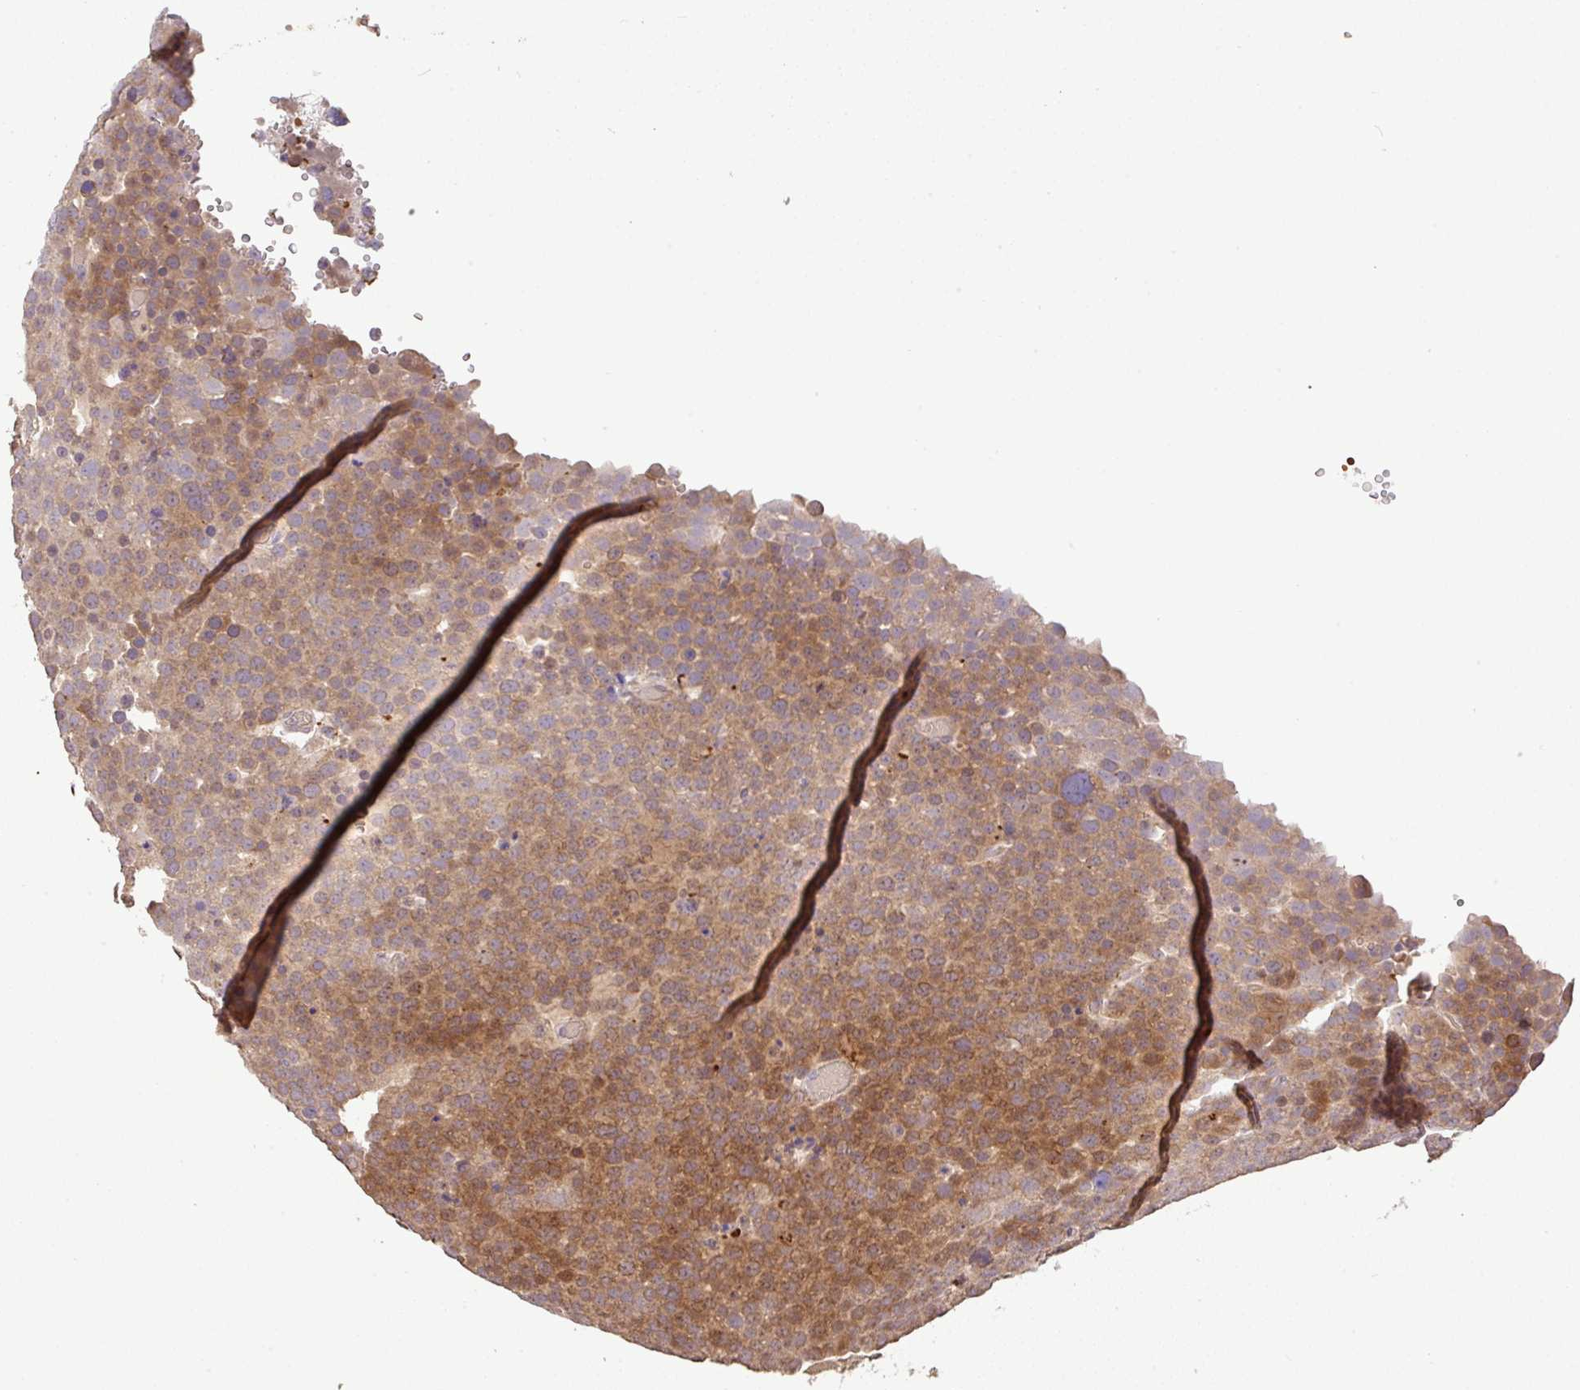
{"staining": {"intensity": "moderate", "quantity": ">75%", "location": "cytoplasmic/membranous"}, "tissue": "testis cancer", "cell_type": "Tumor cells", "image_type": "cancer", "snomed": [{"axis": "morphology", "description": "Seminoma, NOS"}, {"axis": "topography", "description": "Testis"}], "caption": "Tumor cells display moderate cytoplasmic/membranous positivity in approximately >75% of cells in testis cancer. The staining was performed using DAB, with brown indicating positive protein expression. Nuclei are stained blue with hematoxylin.", "gene": "C1QTNF9B", "patient": {"sex": "male", "age": 71}}